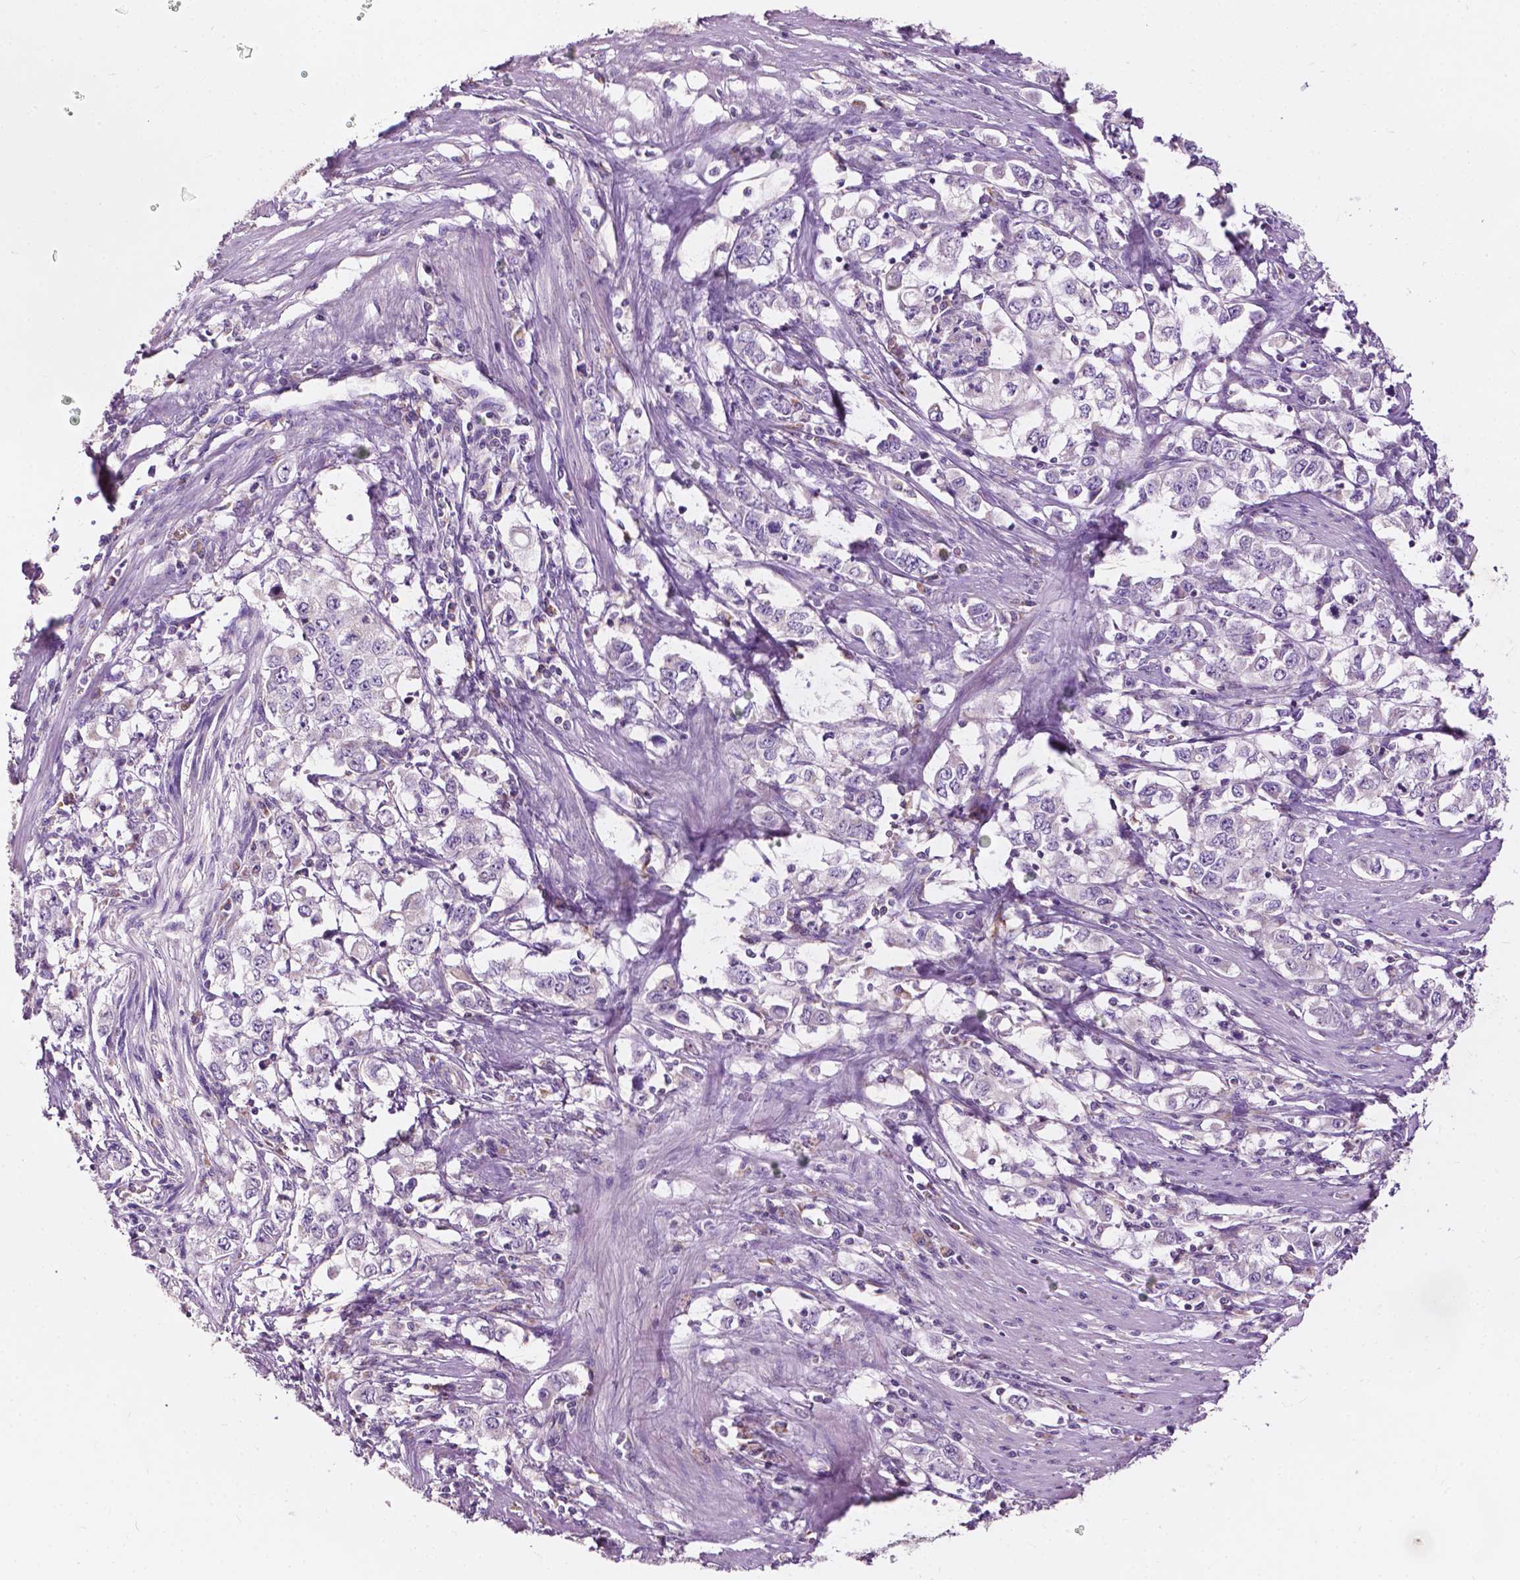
{"staining": {"intensity": "negative", "quantity": "none", "location": "none"}, "tissue": "stomach cancer", "cell_type": "Tumor cells", "image_type": "cancer", "snomed": [{"axis": "morphology", "description": "Adenocarcinoma, NOS"}, {"axis": "topography", "description": "Stomach, lower"}], "caption": "High power microscopy image of an IHC image of stomach cancer (adenocarcinoma), revealing no significant staining in tumor cells.", "gene": "NDUFS1", "patient": {"sex": "female", "age": 72}}